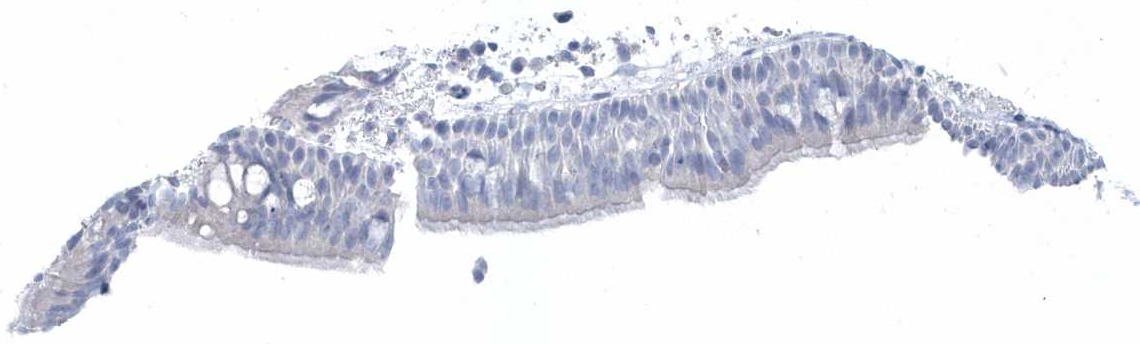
{"staining": {"intensity": "negative", "quantity": "none", "location": "none"}, "tissue": "nasopharynx", "cell_type": "Respiratory epithelial cells", "image_type": "normal", "snomed": [{"axis": "morphology", "description": "Normal tissue, NOS"}, {"axis": "morphology", "description": "Inflammation, NOS"}, {"axis": "morphology", "description": "Malignant melanoma, Metastatic site"}, {"axis": "topography", "description": "Nasopharynx"}], "caption": "A micrograph of nasopharynx stained for a protein reveals no brown staining in respiratory epithelial cells. (DAB immunohistochemistry with hematoxylin counter stain).", "gene": "FAM98A", "patient": {"sex": "male", "age": 70}}